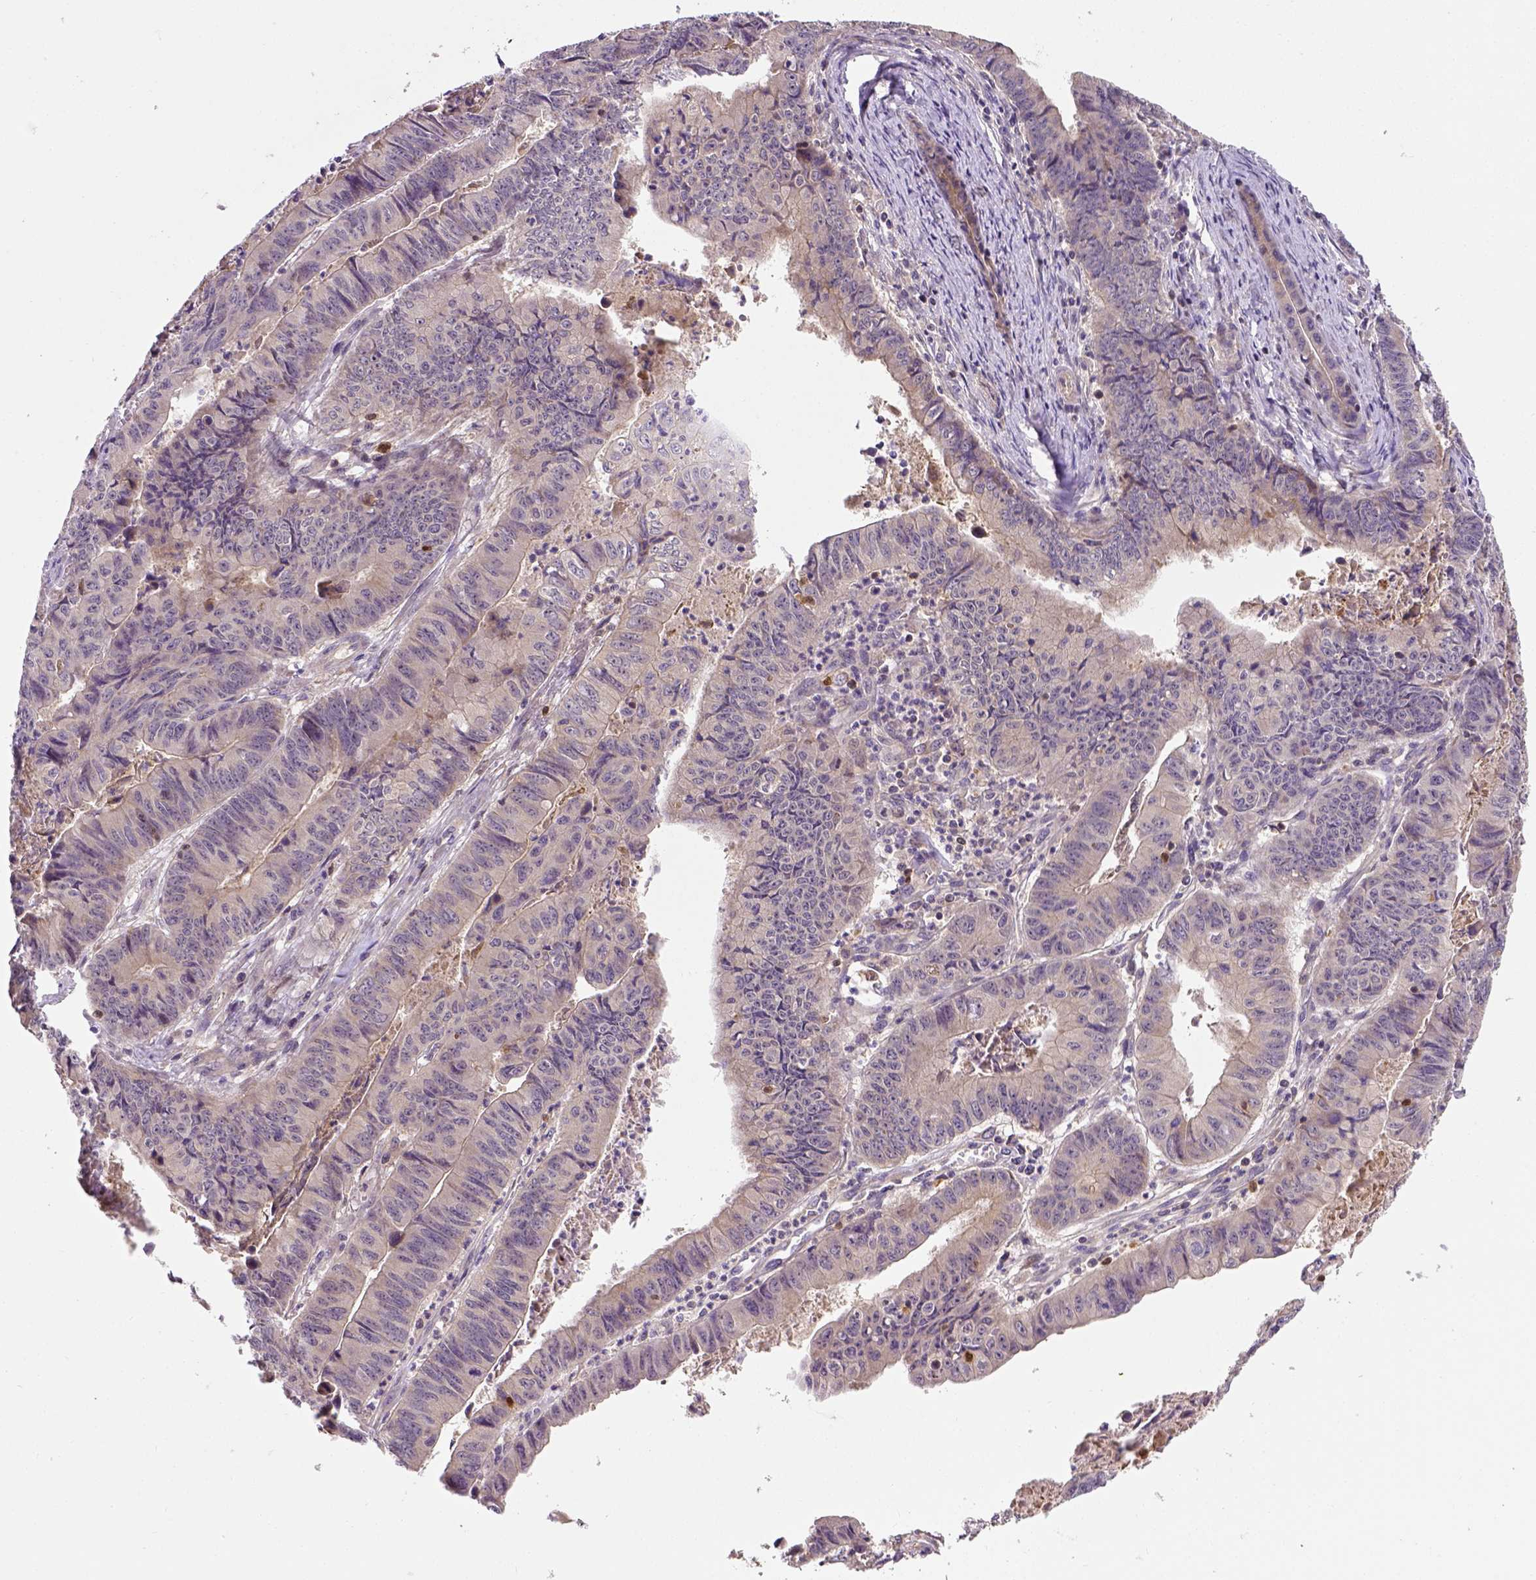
{"staining": {"intensity": "negative", "quantity": "none", "location": "none"}, "tissue": "stomach cancer", "cell_type": "Tumor cells", "image_type": "cancer", "snomed": [{"axis": "morphology", "description": "Adenocarcinoma, NOS"}, {"axis": "topography", "description": "Stomach, lower"}], "caption": "IHC photomicrograph of human stomach adenocarcinoma stained for a protein (brown), which reveals no staining in tumor cells.", "gene": "MATK", "patient": {"sex": "male", "age": 77}}